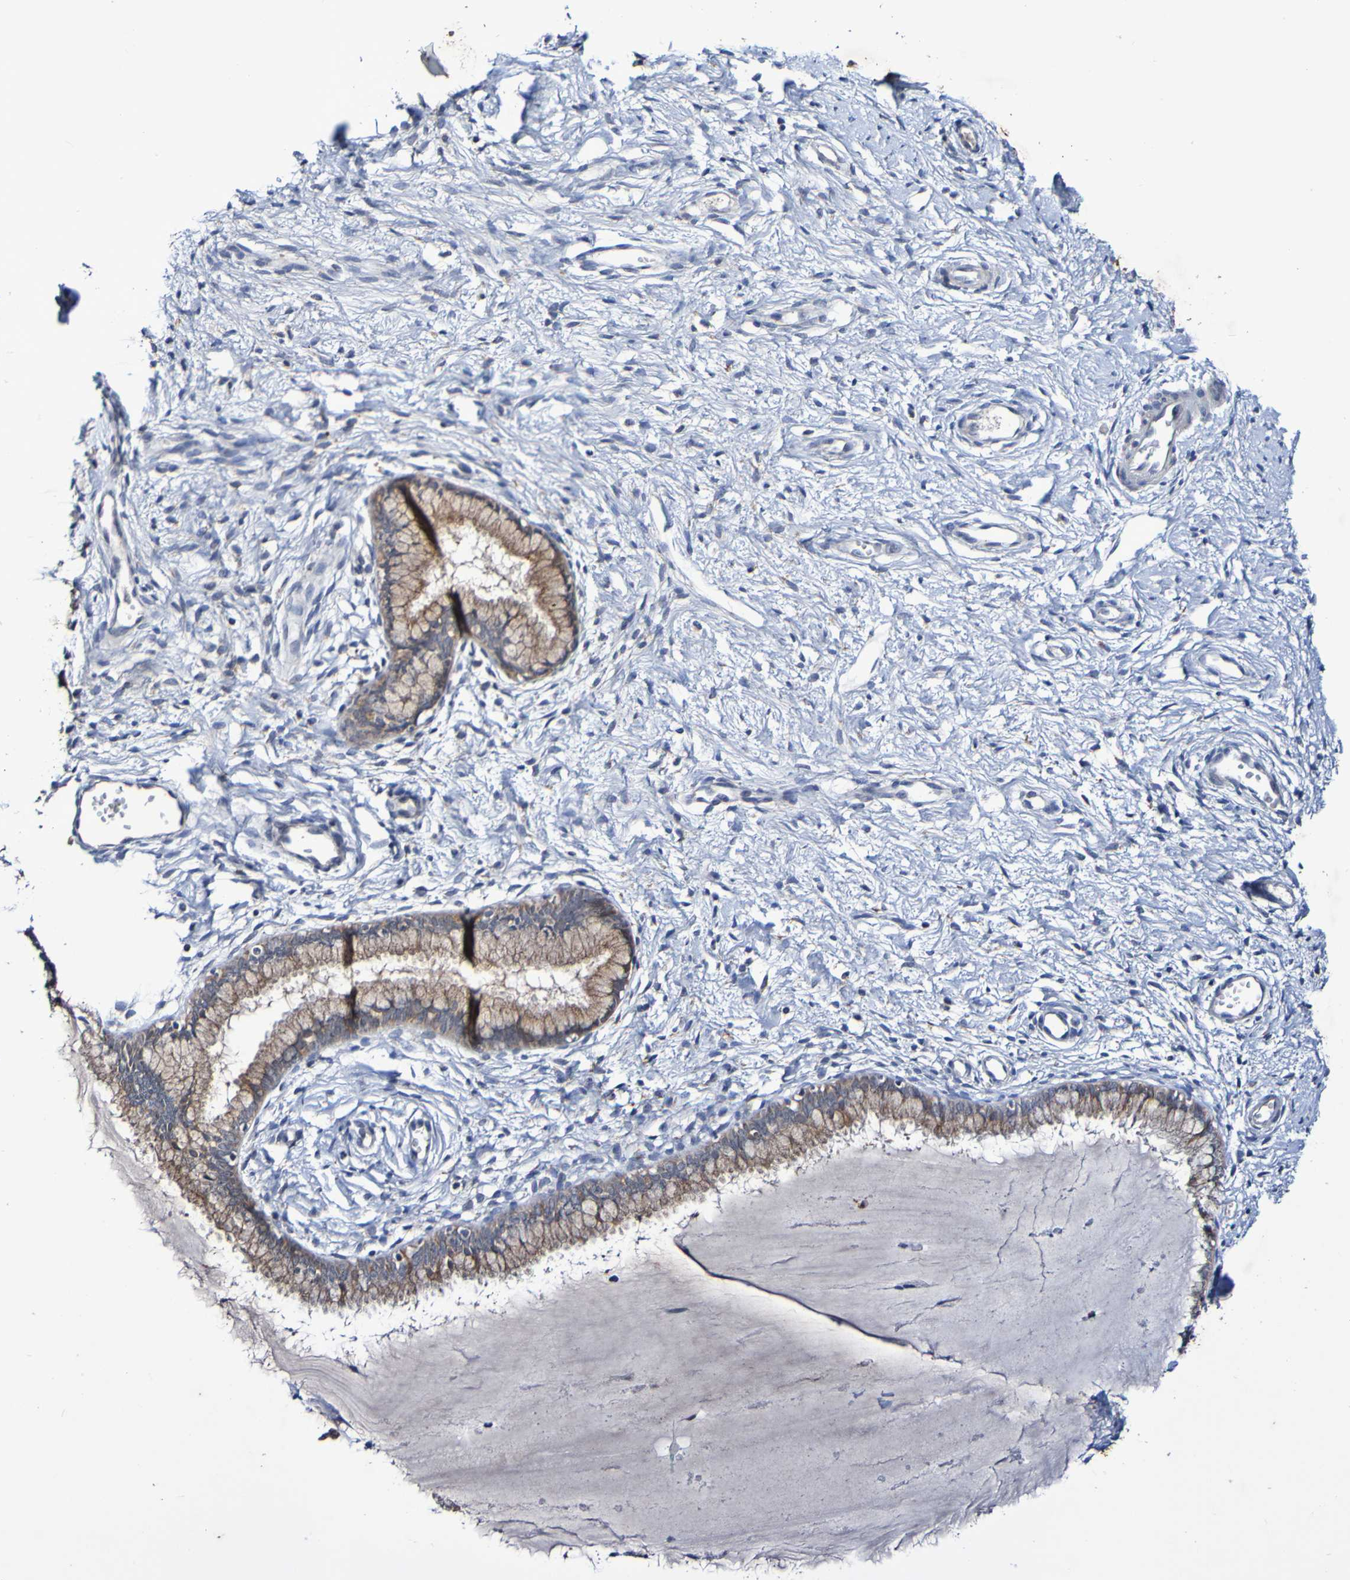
{"staining": {"intensity": "moderate", "quantity": ">75%", "location": "cytoplasmic/membranous"}, "tissue": "cervix", "cell_type": "Glandular cells", "image_type": "normal", "snomed": [{"axis": "morphology", "description": "Normal tissue, NOS"}, {"axis": "topography", "description": "Cervix"}], "caption": "The immunohistochemical stain highlights moderate cytoplasmic/membranous expression in glandular cells of normal cervix.", "gene": "PTP4A2", "patient": {"sex": "female", "age": 65}}